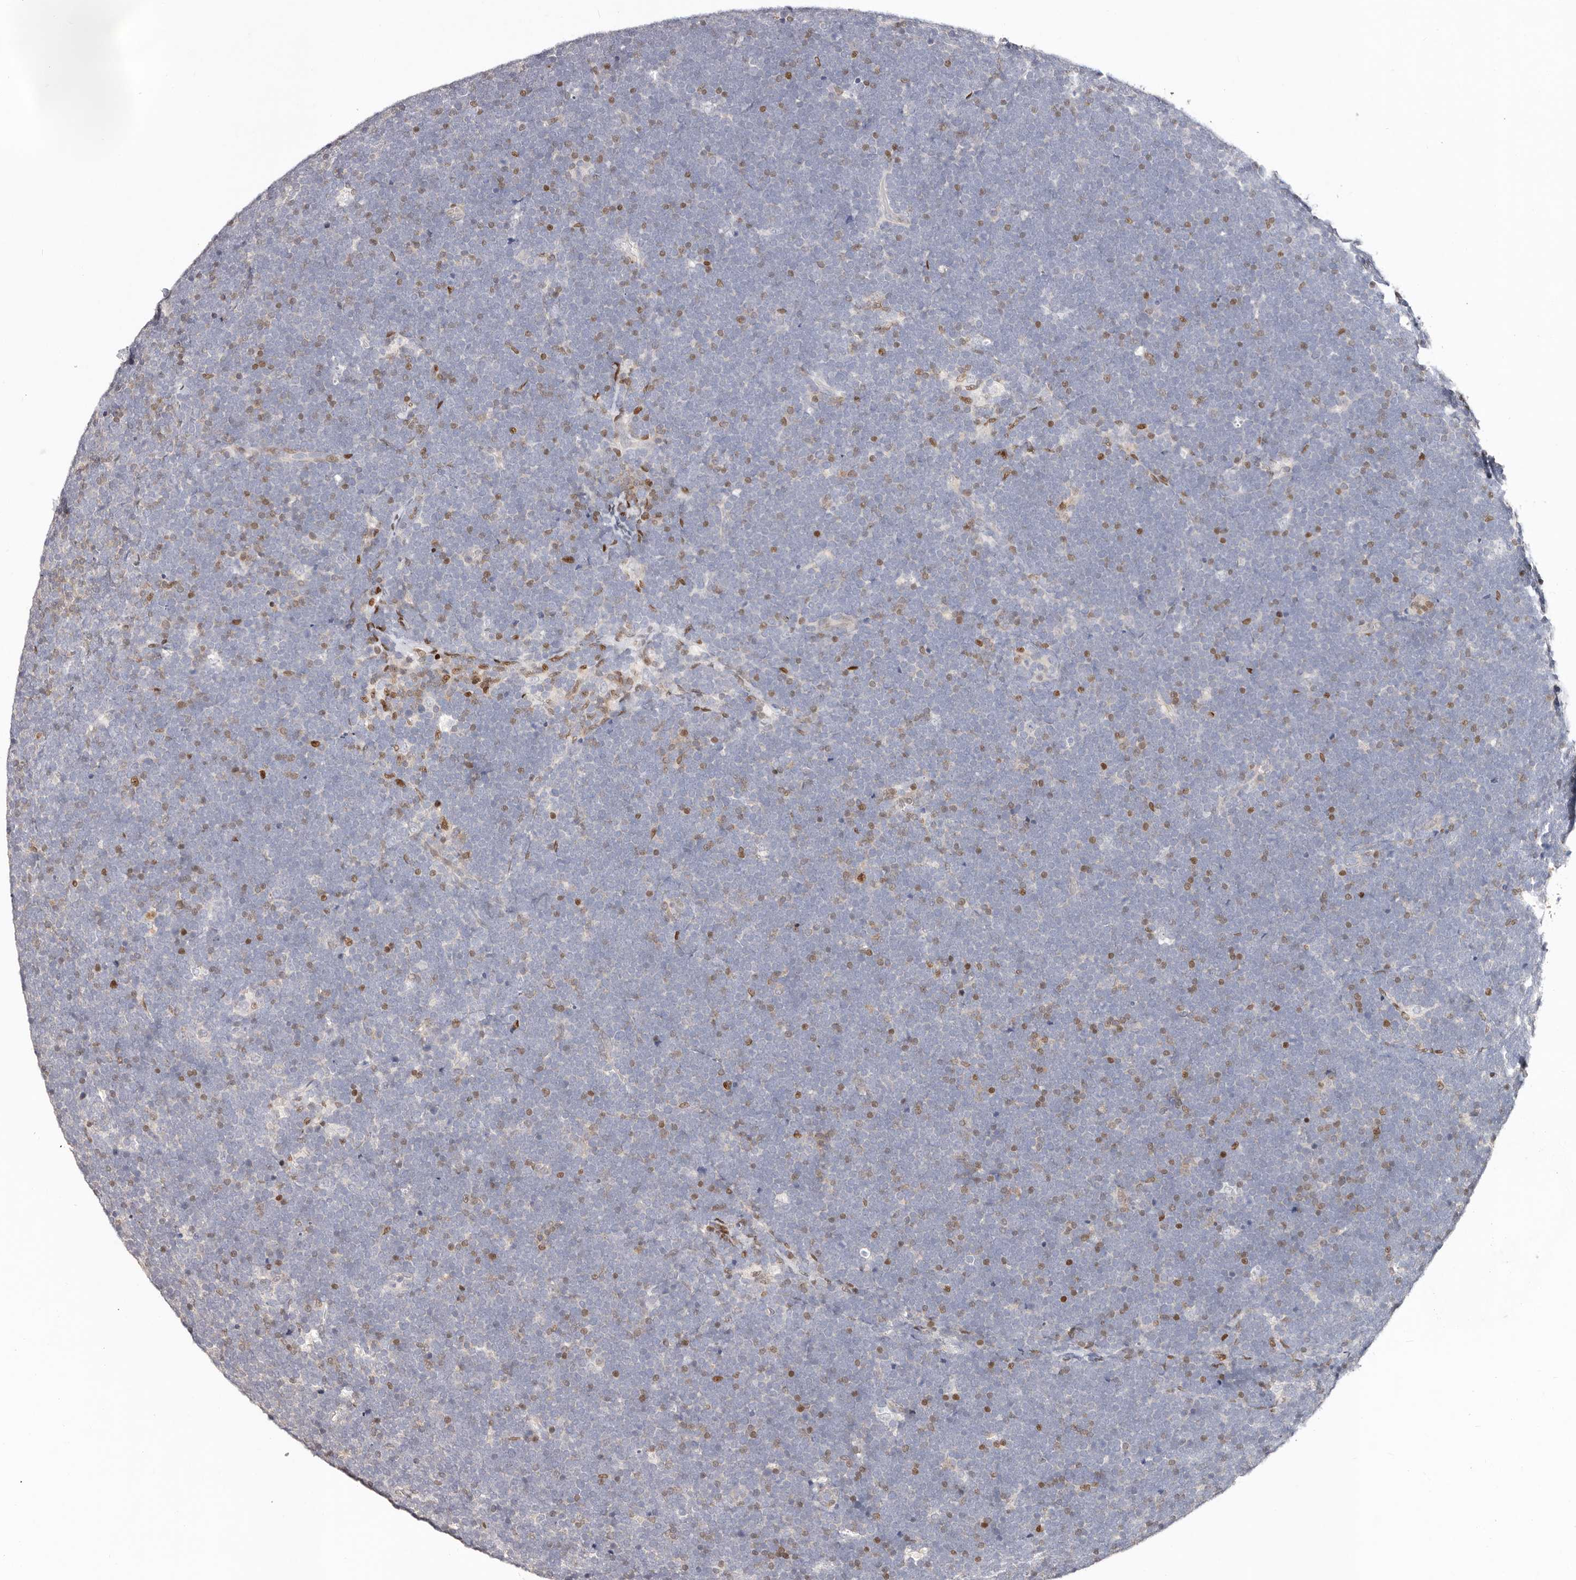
{"staining": {"intensity": "negative", "quantity": "none", "location": "none"}, "tissue": "lymphoma", "cell_type": "Tumor cells", "image_type": "cancer", "snomed": [{"axis": "morphology", "description": "Malignant lymphoma, non-Hodgkin's type, High grade"}, {"axis": "topography", "description": "Lymph node"}], "caption": "DAB immunohistochemical staining of human lymphoma shows no significant expression in tumor cells. (Immunohistochemistry, brightfield microscopy, high magnification).", "gene": "IQGAP3", "patient": {"sex": "male", "age": 13}}